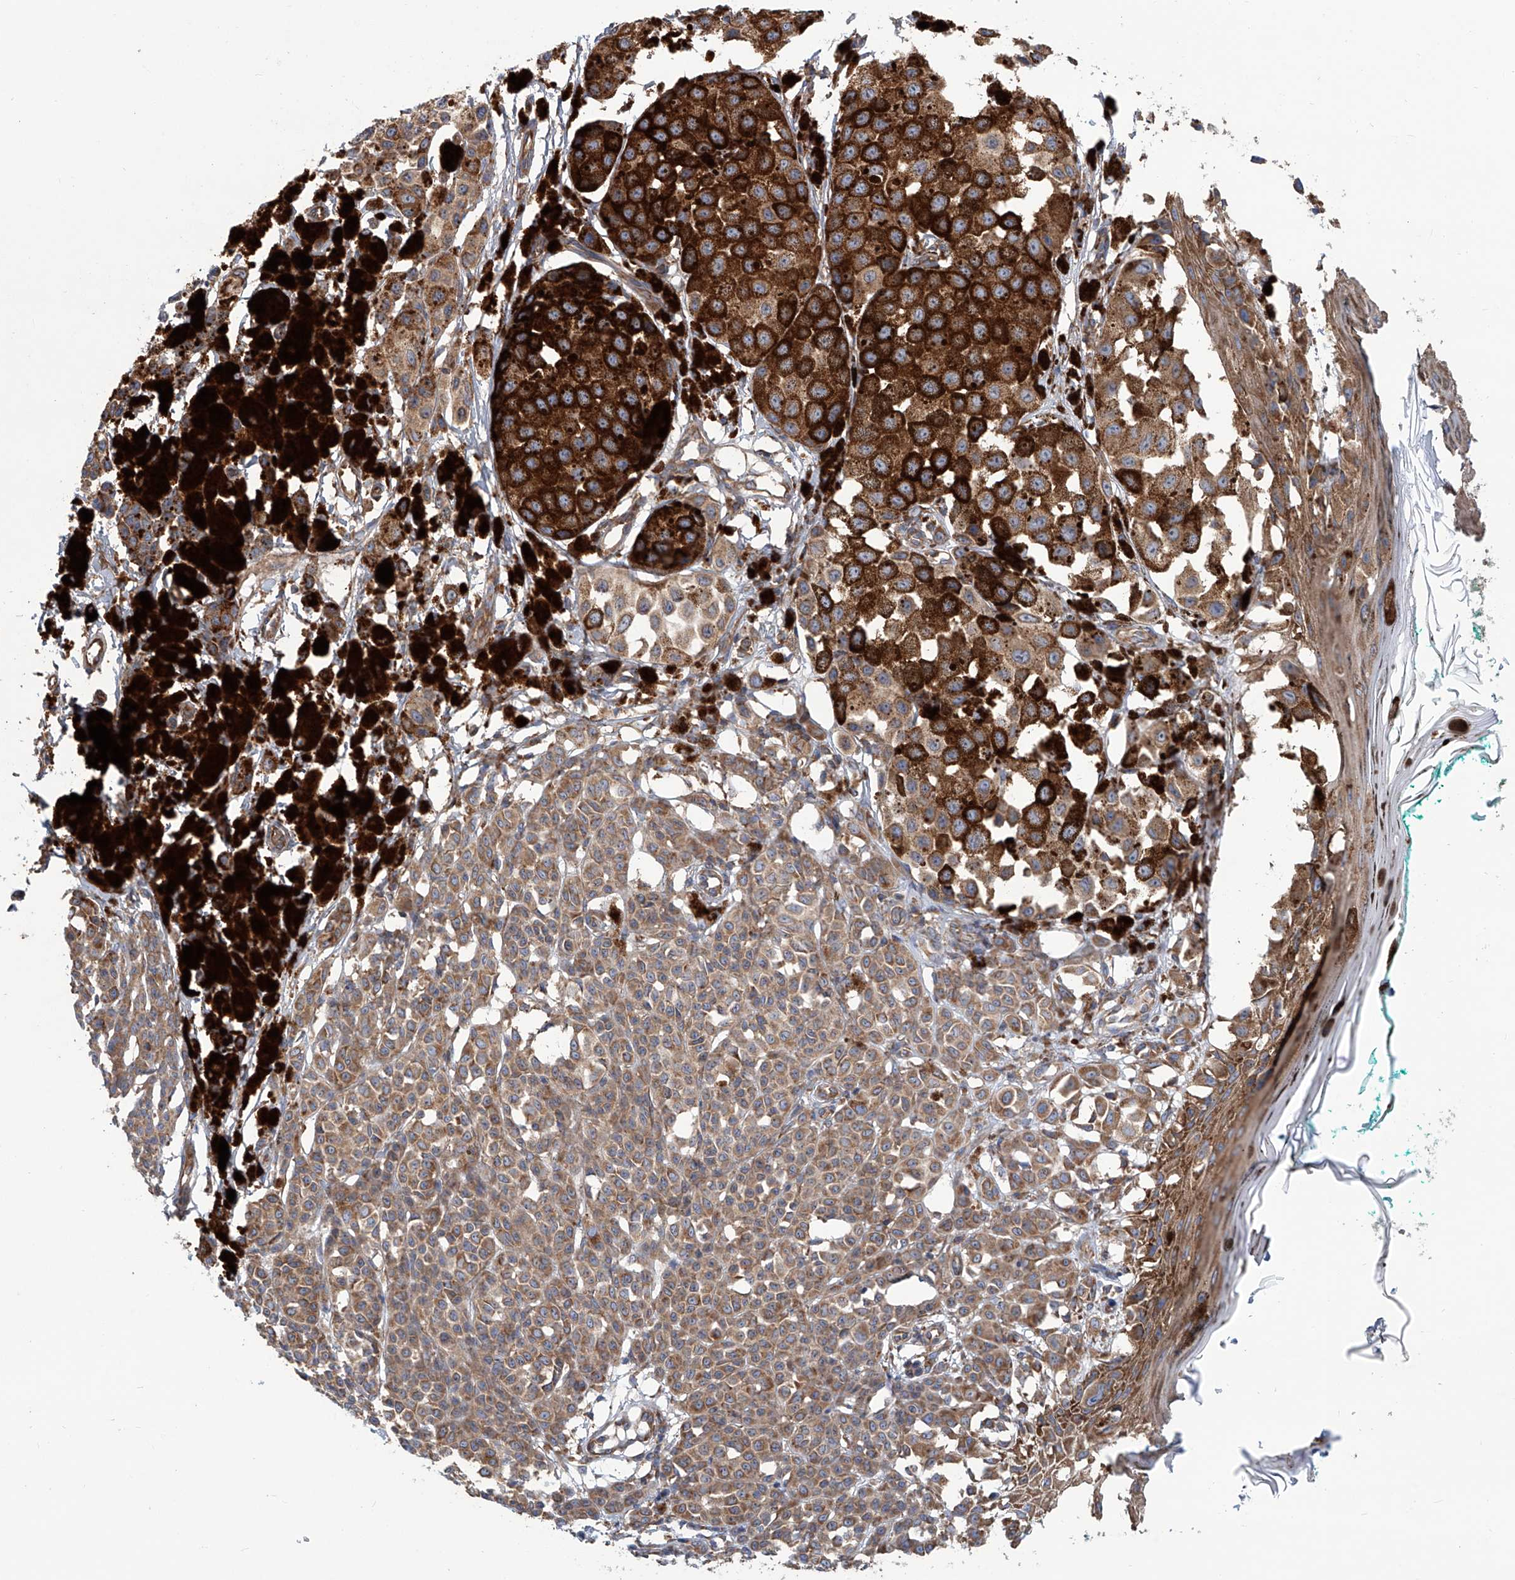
{"staining": {"intensity": "moderate", "quantity": ">75%", "location": "cytoplasmic/membranous"}, "tissue": "melanoma", "cell_type": "Tumor cells", "image_type": "cancer", "snomed": [{"axis": "morphology", "description": "Malignant melanoma, NOS"}, {"axis": "topography", "description": "Skin of leg"}], "caption": "Immunohistochemistry (IHC) of melanoma displays medium levels of moderate cytoplasmic/membranous staining in about >75% of tumor cells.", "gene": "SENP2", "patient": {"sex": "female", "age": 72}}